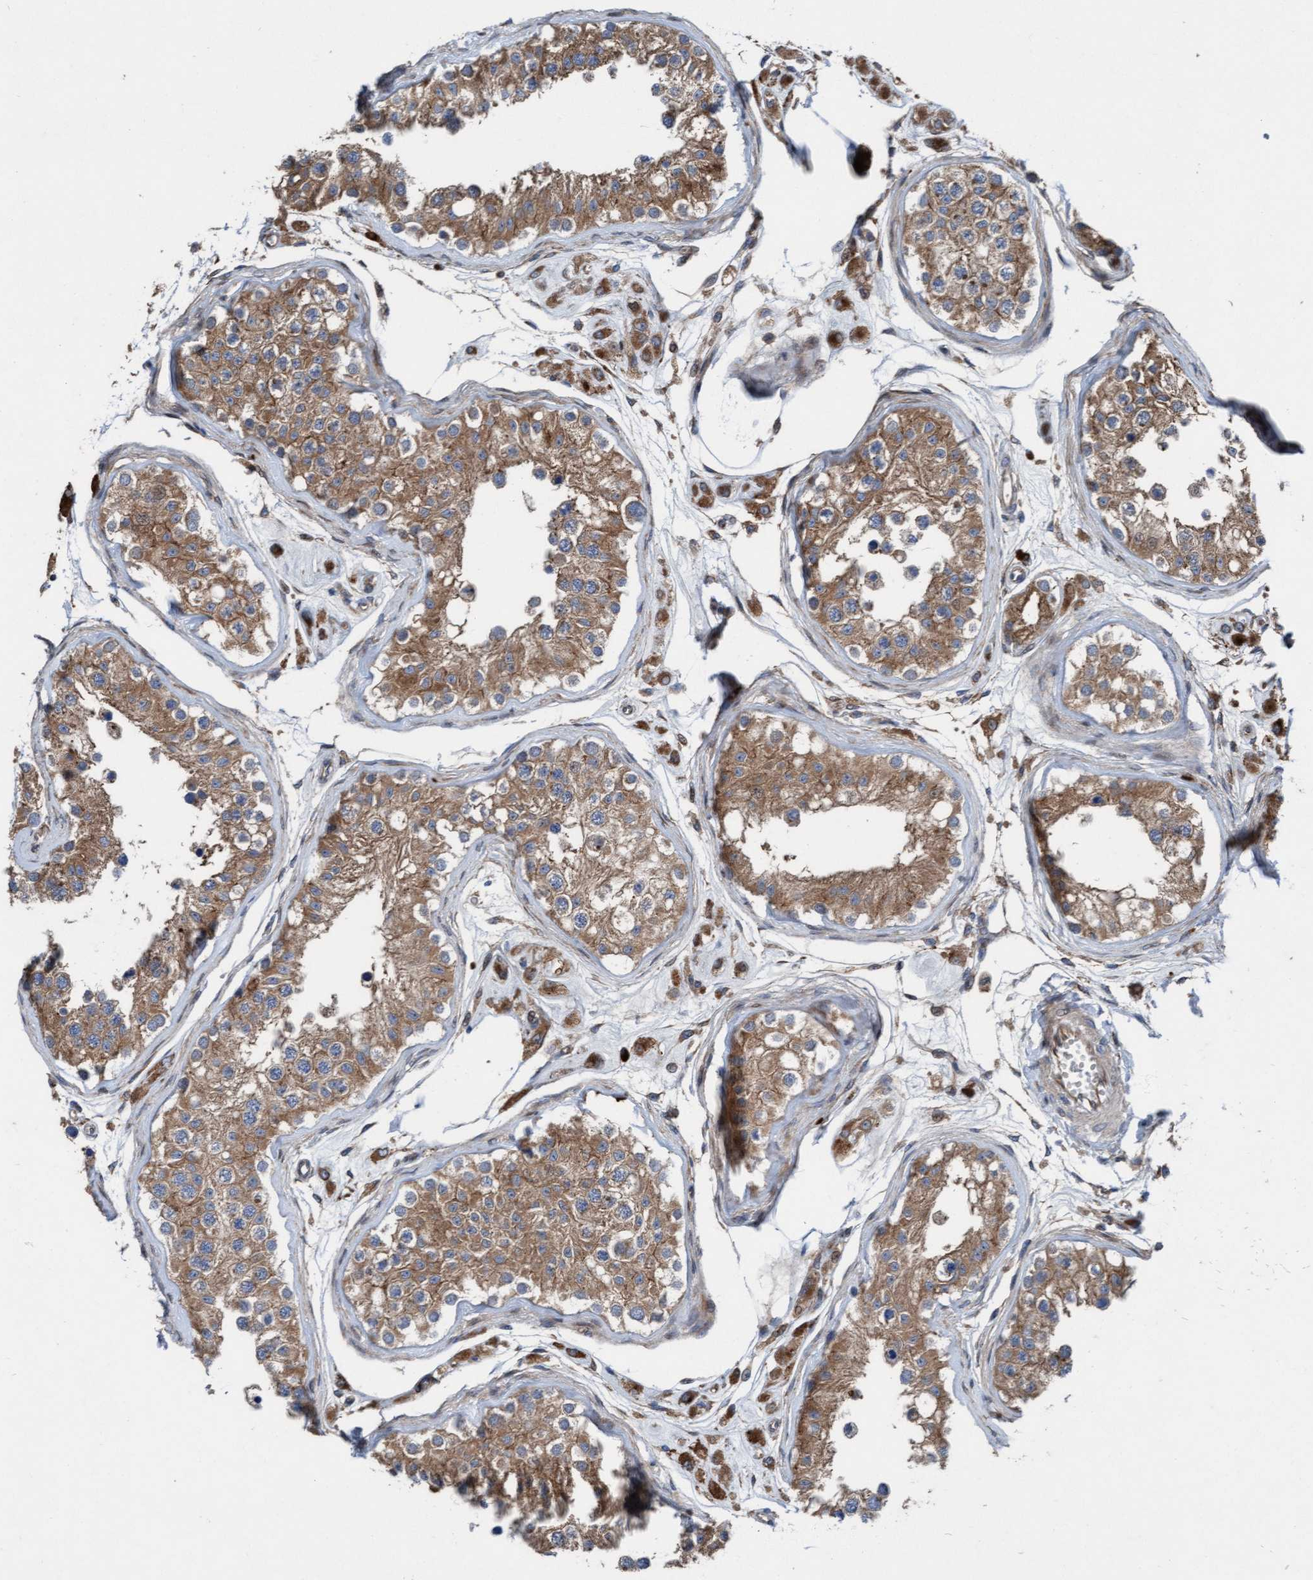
{"staining": {"intensity": "moderate", "quantity": ">75%", "location": "cytoplasmic/membranous"}, "tissue": "testis", "cell_type": "Cells in seminiferous ducts", "image_type": "normal", "snomed": [{"axis": "morphology", "description": "Normal tissue, NOS"}, {"axis": "morphology", "description": "Adenocarcinoma, metastatic, NOS"}, {"axis": "topography", "description": "Testis"}], "caption": "Immunohistochemical staining of benign testis displays moderate cytoplasmic/membranous protein positivity in approximately >75% of cells in seminiferous ducts.", "gene": "KLHL26", "patient": {"sex": "male", "age": 26}}